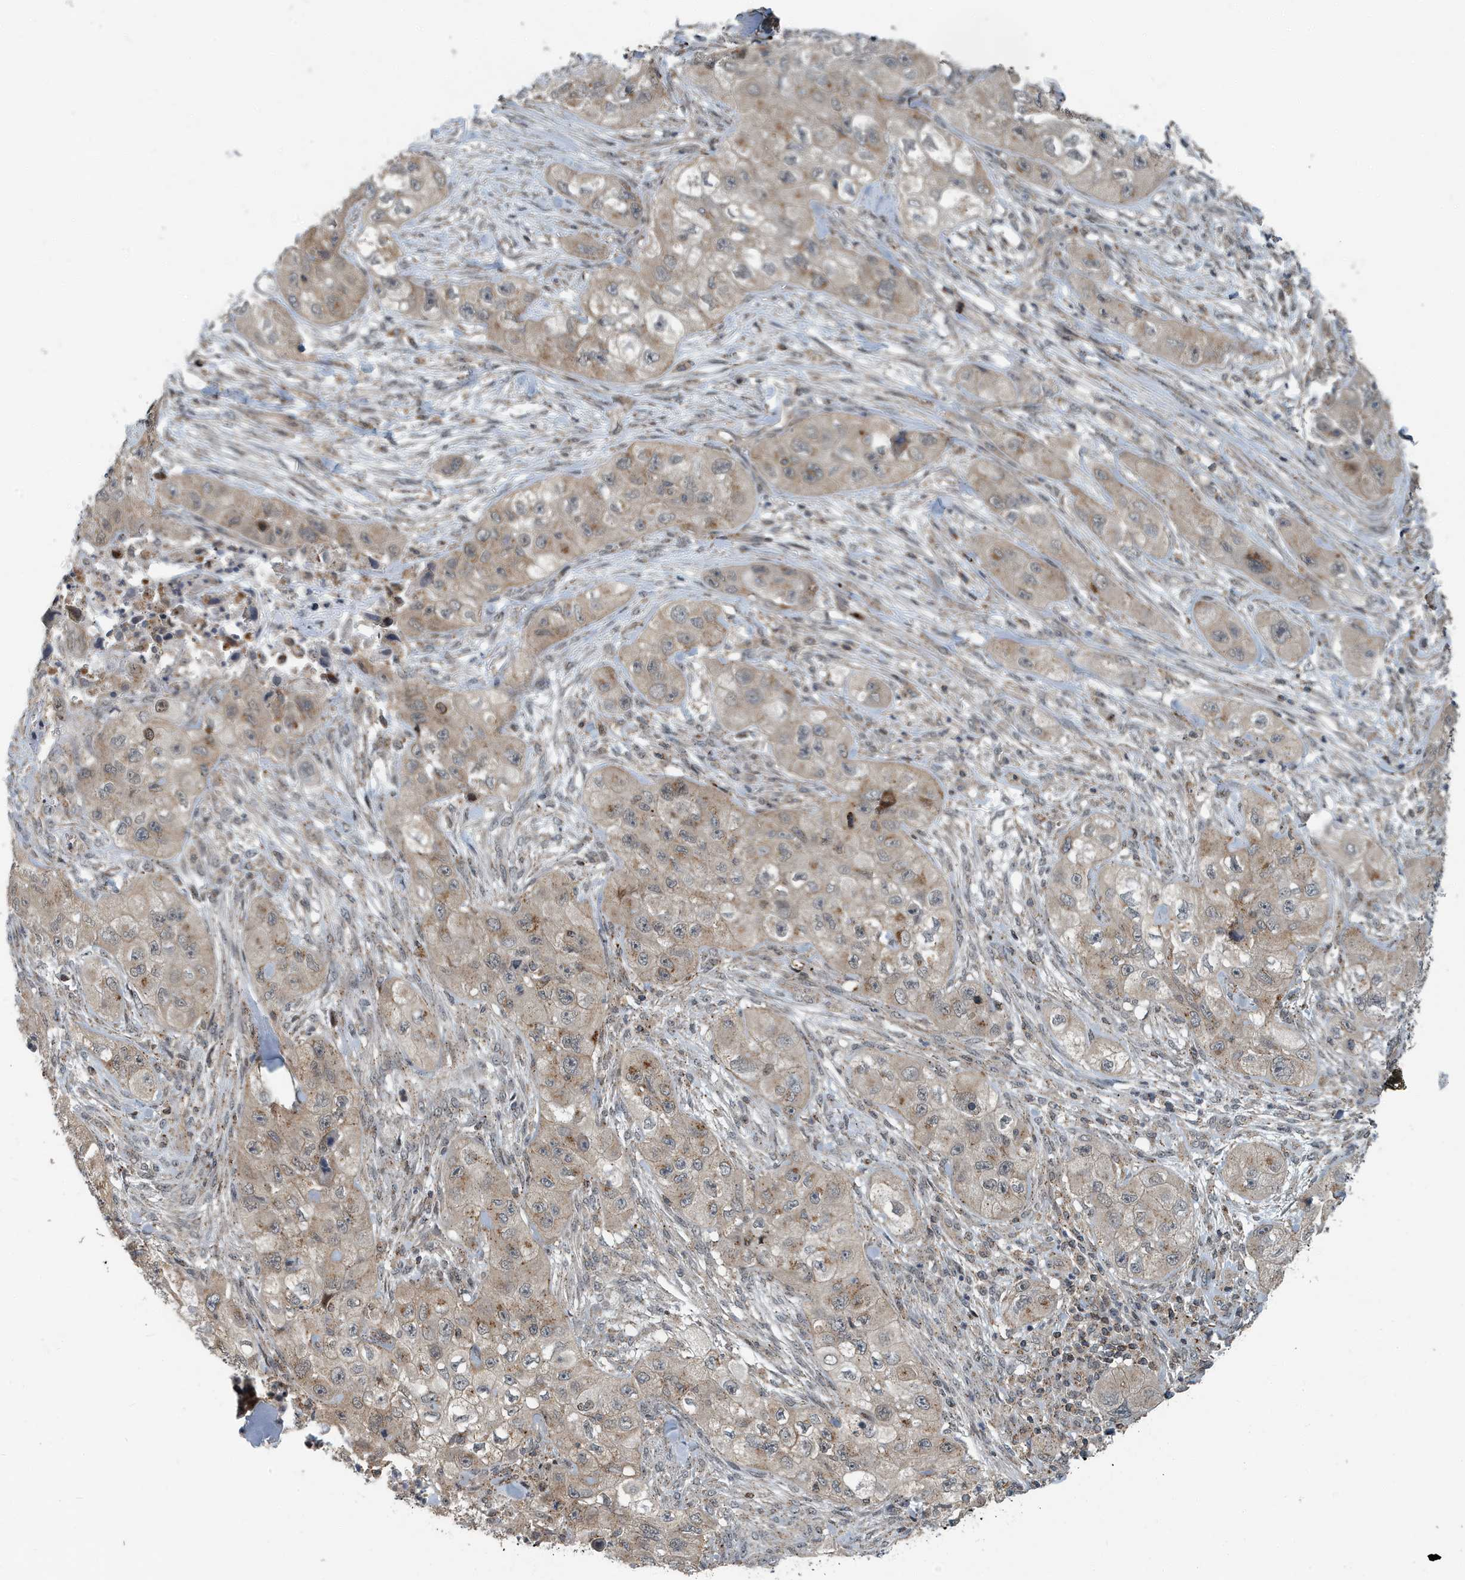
{"staining": {"intensity": "moderate", "quantity": "<25%", "location": "cytoplasmic/membranous"}, "tissue": "skin cancer", "cell_type": "Tumor cells", "image_type": "cancer", "snomed": [{"axis": "morphology", "description": "Squamous cell carcinoma, NOS"}, {"axis": "topography", "description": "Skin"}, {"axis": "topography", "description": "Subcutis"}], "caption": "Tumor cells exhibit moderate cytoplasmic/membranous positivity in approximately <25% of cells in skin squamous cell carcinoma.", "gene": "KIF15", "patient": {"sex": "male", "age": 73}}